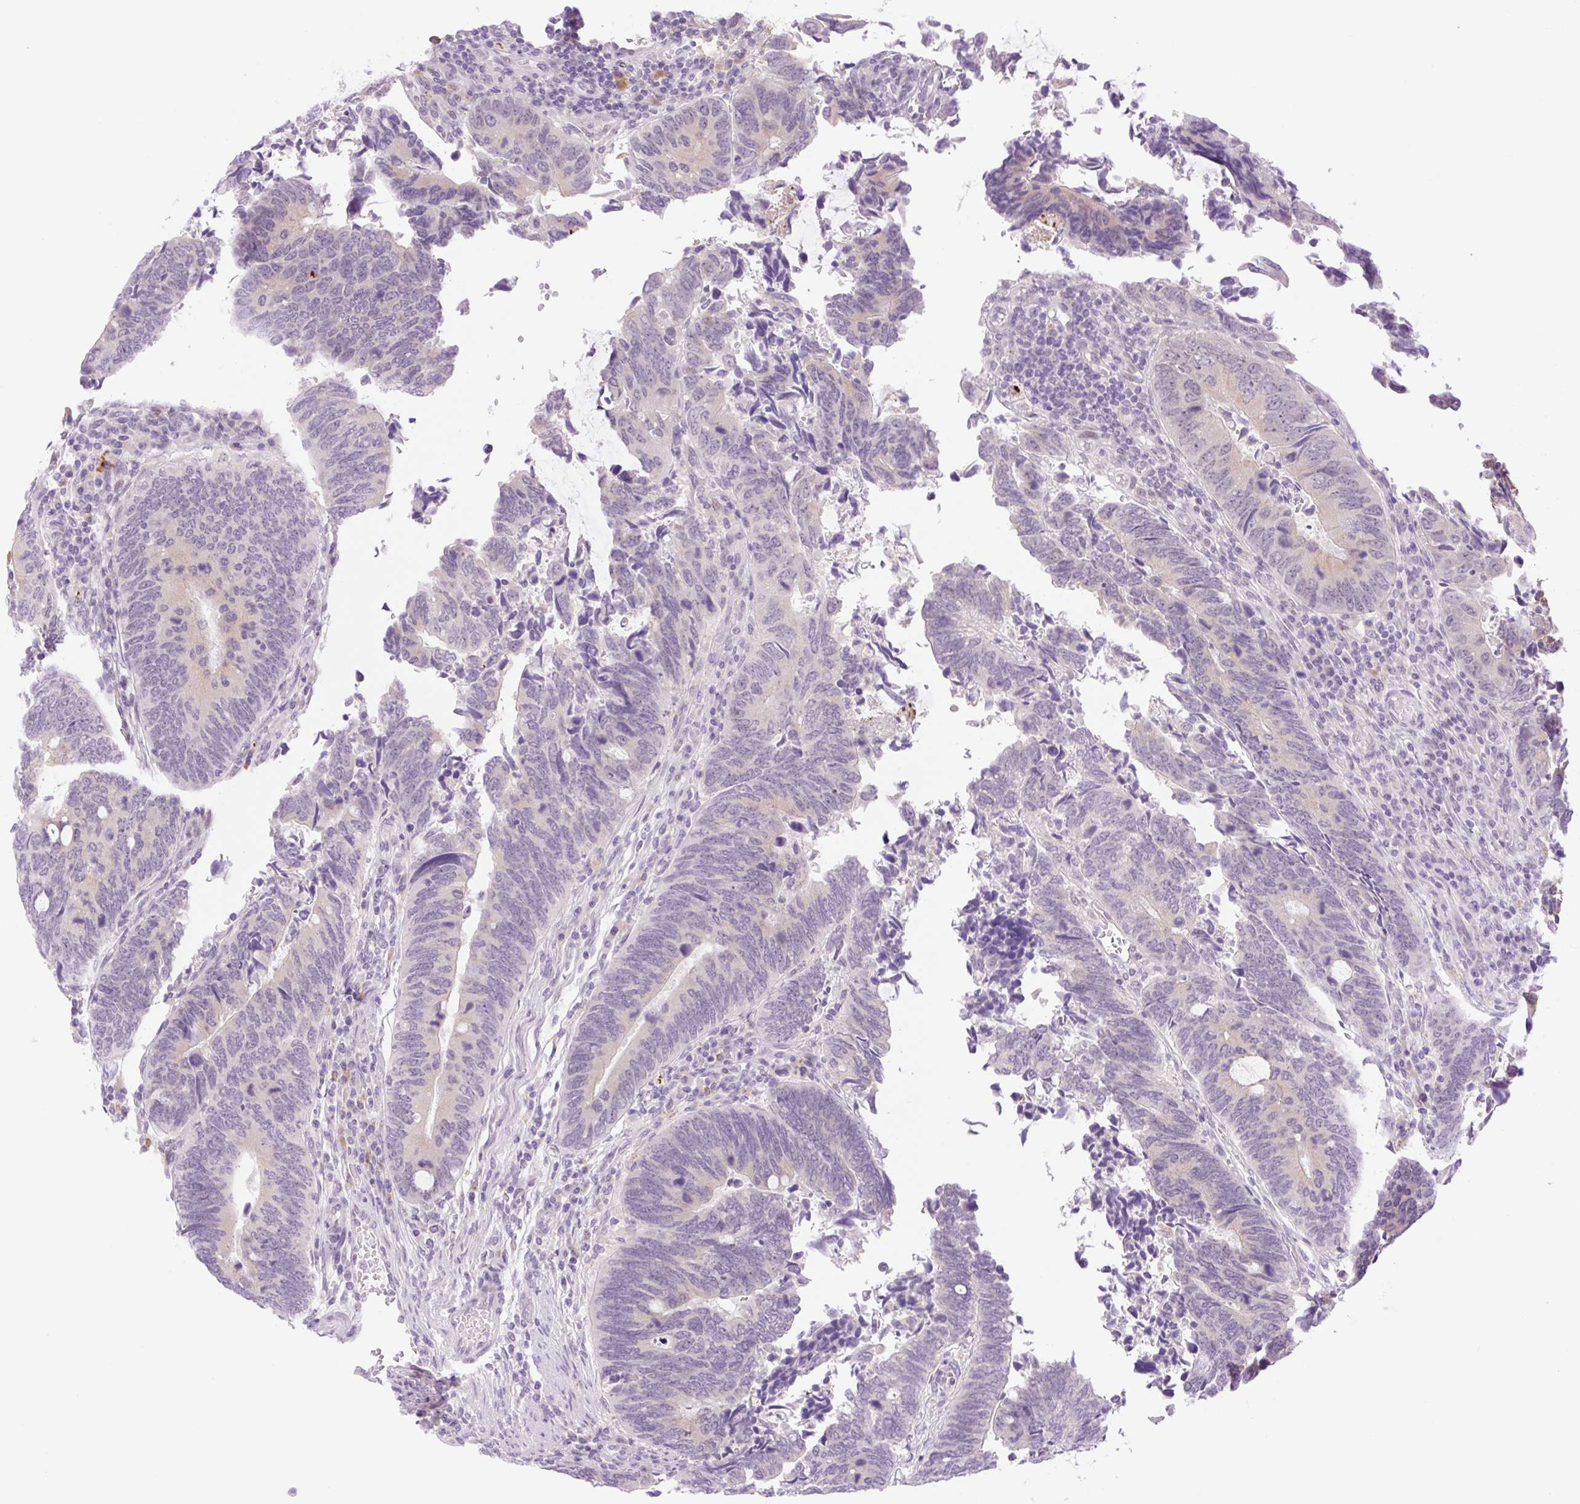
{"staining": {"intensity": "negative", "quantity": "none", "location": "none"}, "tissue": "colorectal cancer", "cell_type": "Tumor cells", "image_type": "cancer", "snomed": [{"axis": "morphology", "description": "Adenocarcinoma, NOS"}, {"axis": "topography", "description": "Colon"}], "caption": "Photomicrograph shows no significant protein positivity in tumor cells of colorectal adenocarcinoma.", "gene": "SPRYD4", "patient": {"sex": "male", "age": 87}}